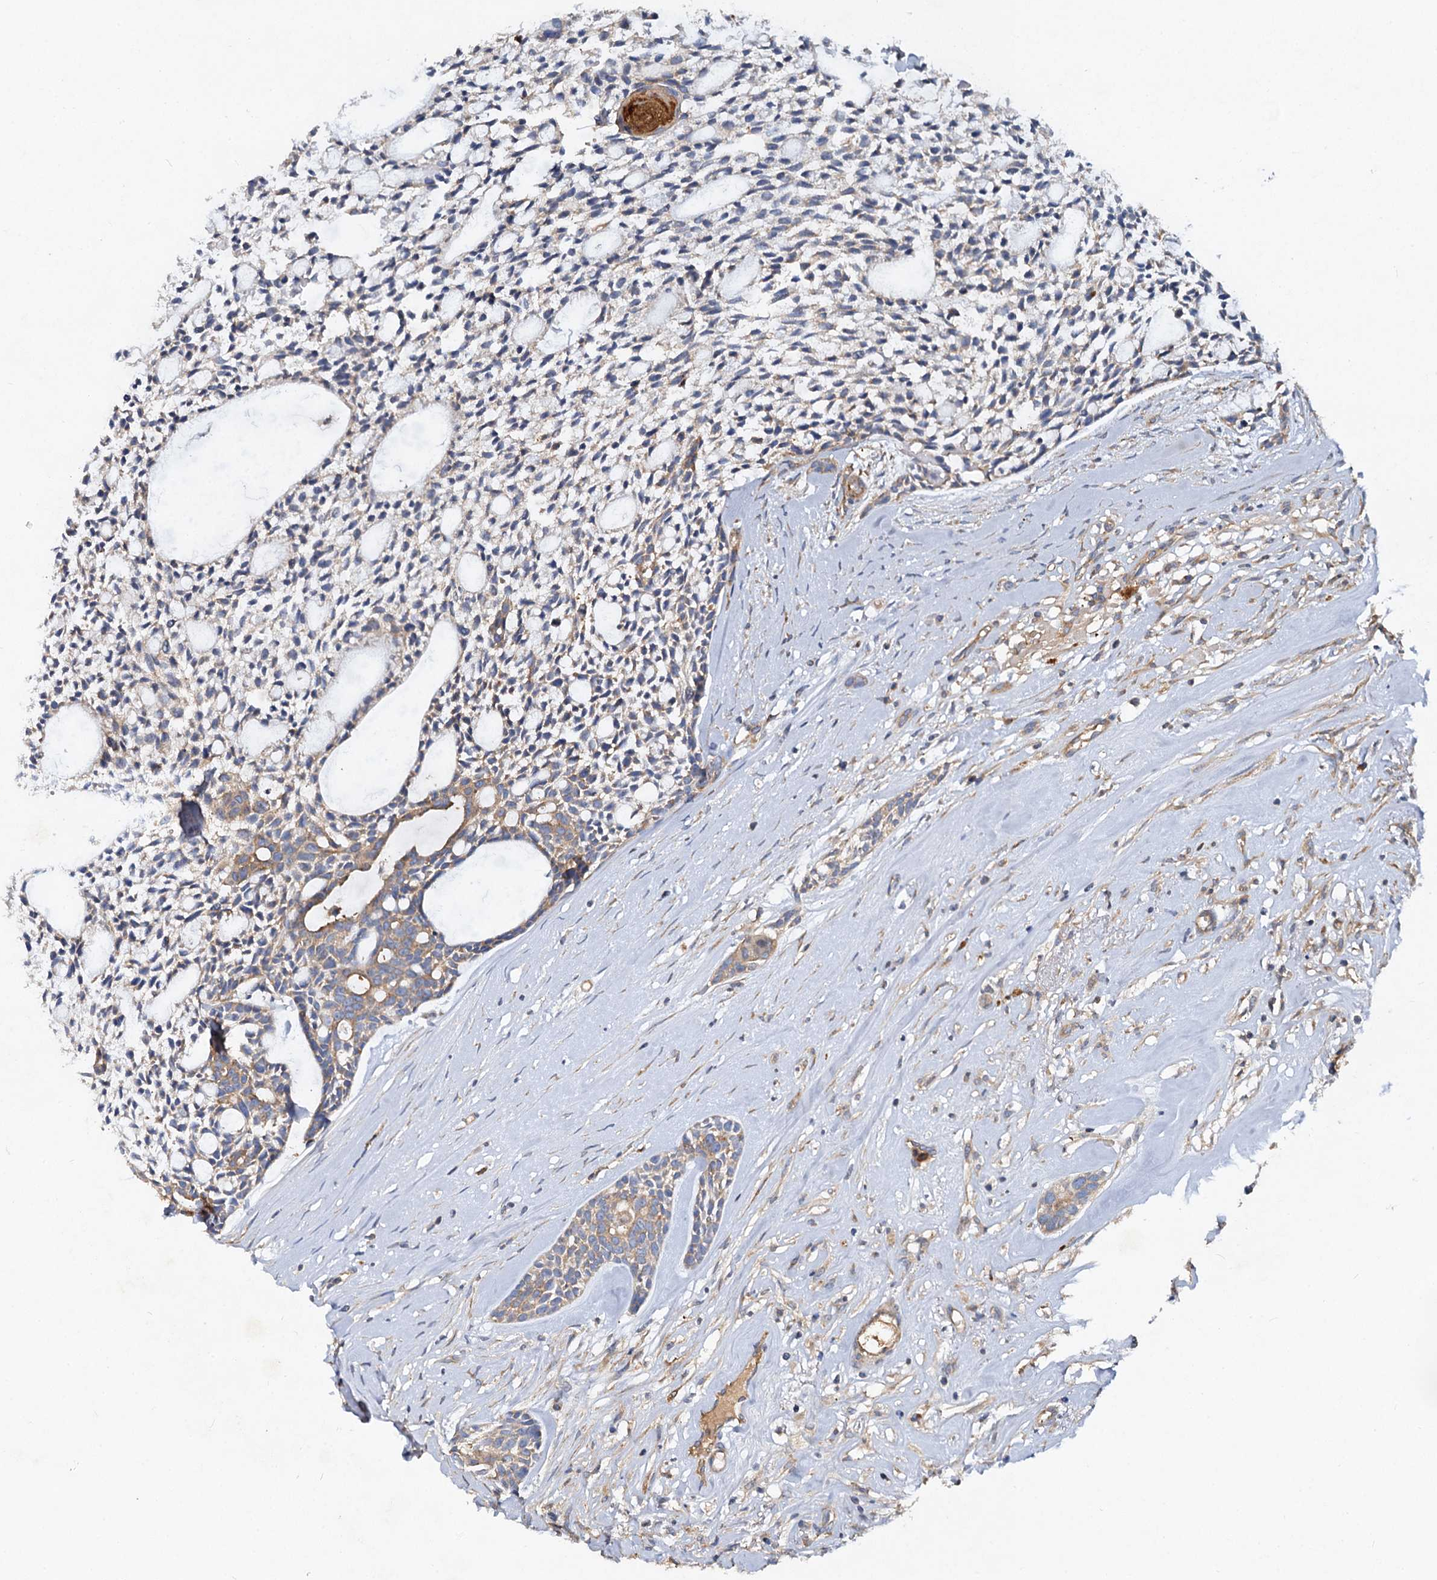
{"staining": {"intensity": "weak", "quantity": "25%-75%", "location": "cytoplasmic/membranous"}, "tissue": "head and neck cancer", "cell_type": "Tumor cells", "image_type": "cancer", "snomed": [{"axis": "morphology", "description": "Adenocarcinoma, NOS"}, {"axis": "topography", "description": "Subcutis"}, {"axis": "topography", "description": "Head-Neck"}], "caption": "Immunohistochemical staining of head and neck adenocarcinoma reveals low levels of weak cytoplasmic/membranous expression in approximately 25%-75% of tumor cells. (Stains: DAB in brown, nuclei in blue, Microscopy: brightfield microscopy at high magnification).", "gene": "ALKBH7", "patient": {"sex": "female", "age": 73}}